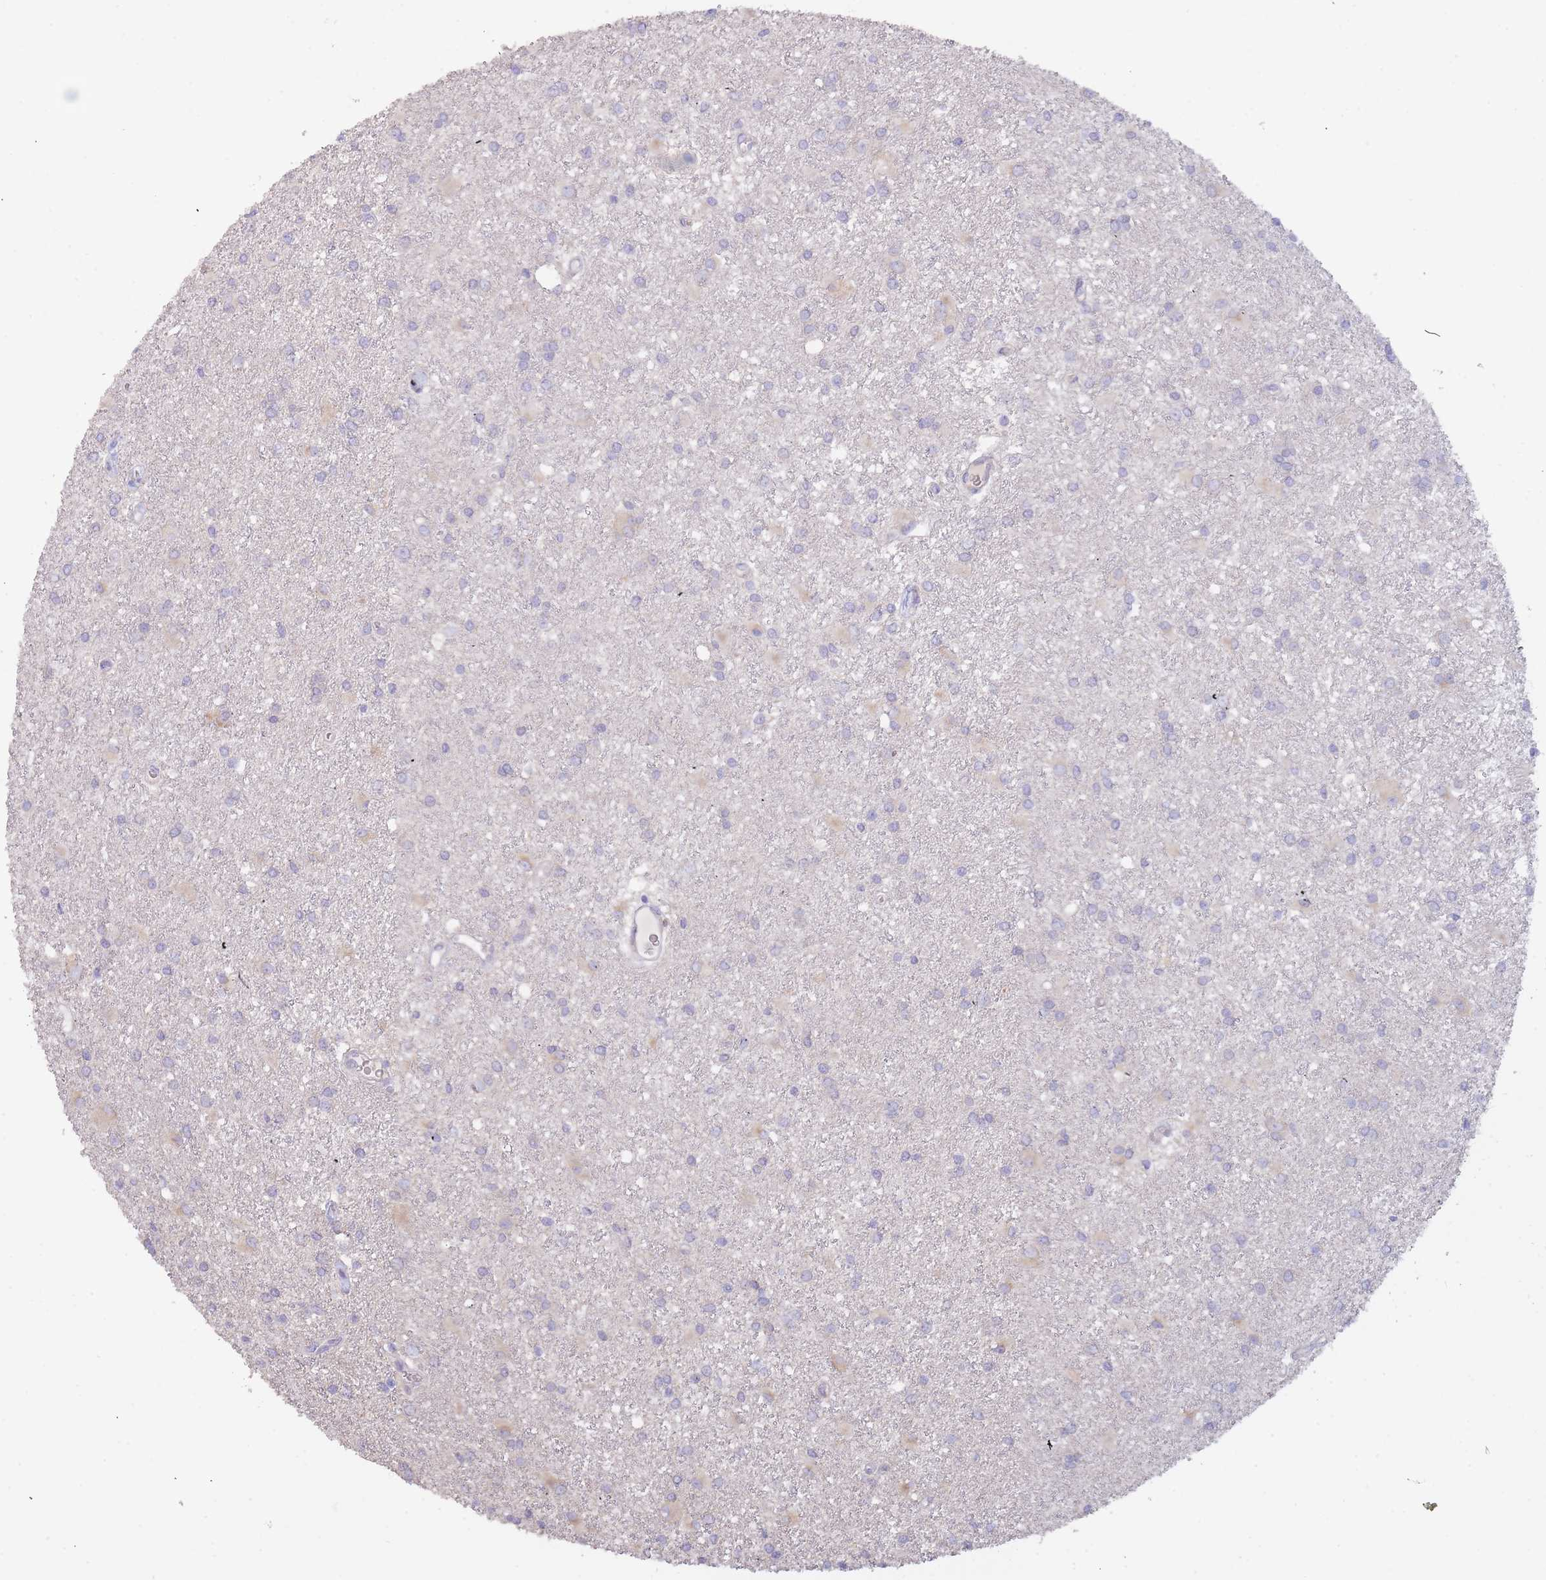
{"staining": {"intensity": "negative", "quantity": "none", "location": "none"}, "tissue": "glioma", "cell_type": "Tumor cells", "image_type": "cancer", "snomed": [{"axis": "morphology", "description": "Glioma, malignant, High grade"}, {"axis": "topography", "description": "Brain"}], "caption": "The IHC photomicrograph has no significant positivity in tumor cells of glioma tissue. Brightfield microscopy of IHC stained with DAB (3,3'-diaminobenzidine) (brown) and hematoxylin (blue), captured at high magnification.", "gene": "SLC35E4", "patient": {"sex": "female", "age": 50}}